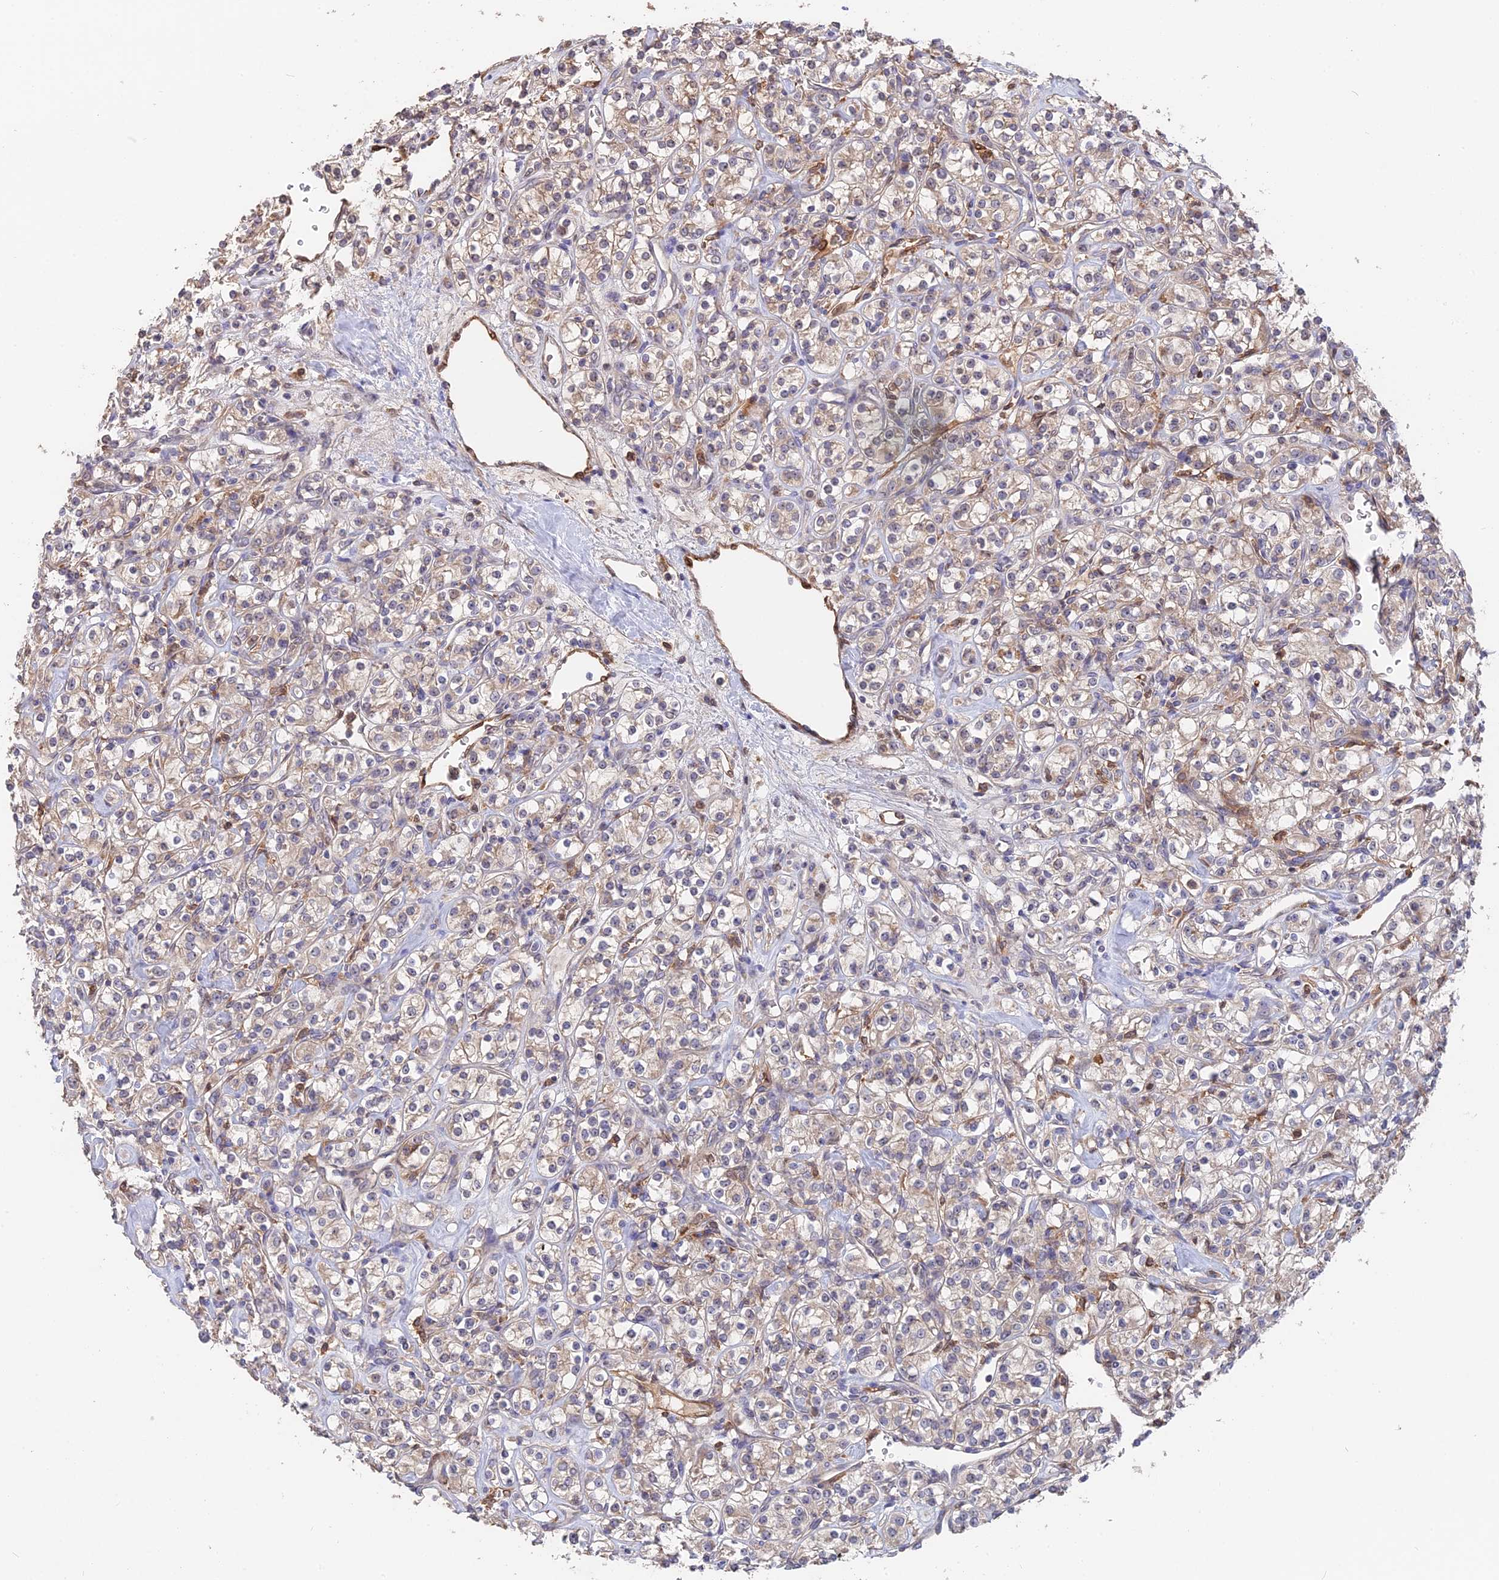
{"staining": {"intensity": "negative", "quantity": "none", "location": "none"}, "tissue": "renal cancer", "cell_type": "Tumor cells", "image_type": "cancer", "snomed": [{"axis": "morphology", "description": "Adenocarcinoma, NOS"}, {"axis": "topography", "description": "Kidney"}], "caption": "Immunohistochemical staining of human adenocarcinoma (renal) shows no significant expression in tumor cells. (DAB immunohistochemistry (IHC) visualized using brightfield microscopy, high magnification).", "gene": "SAC3D1", "patient": {"sex": "male", "age": 77}}